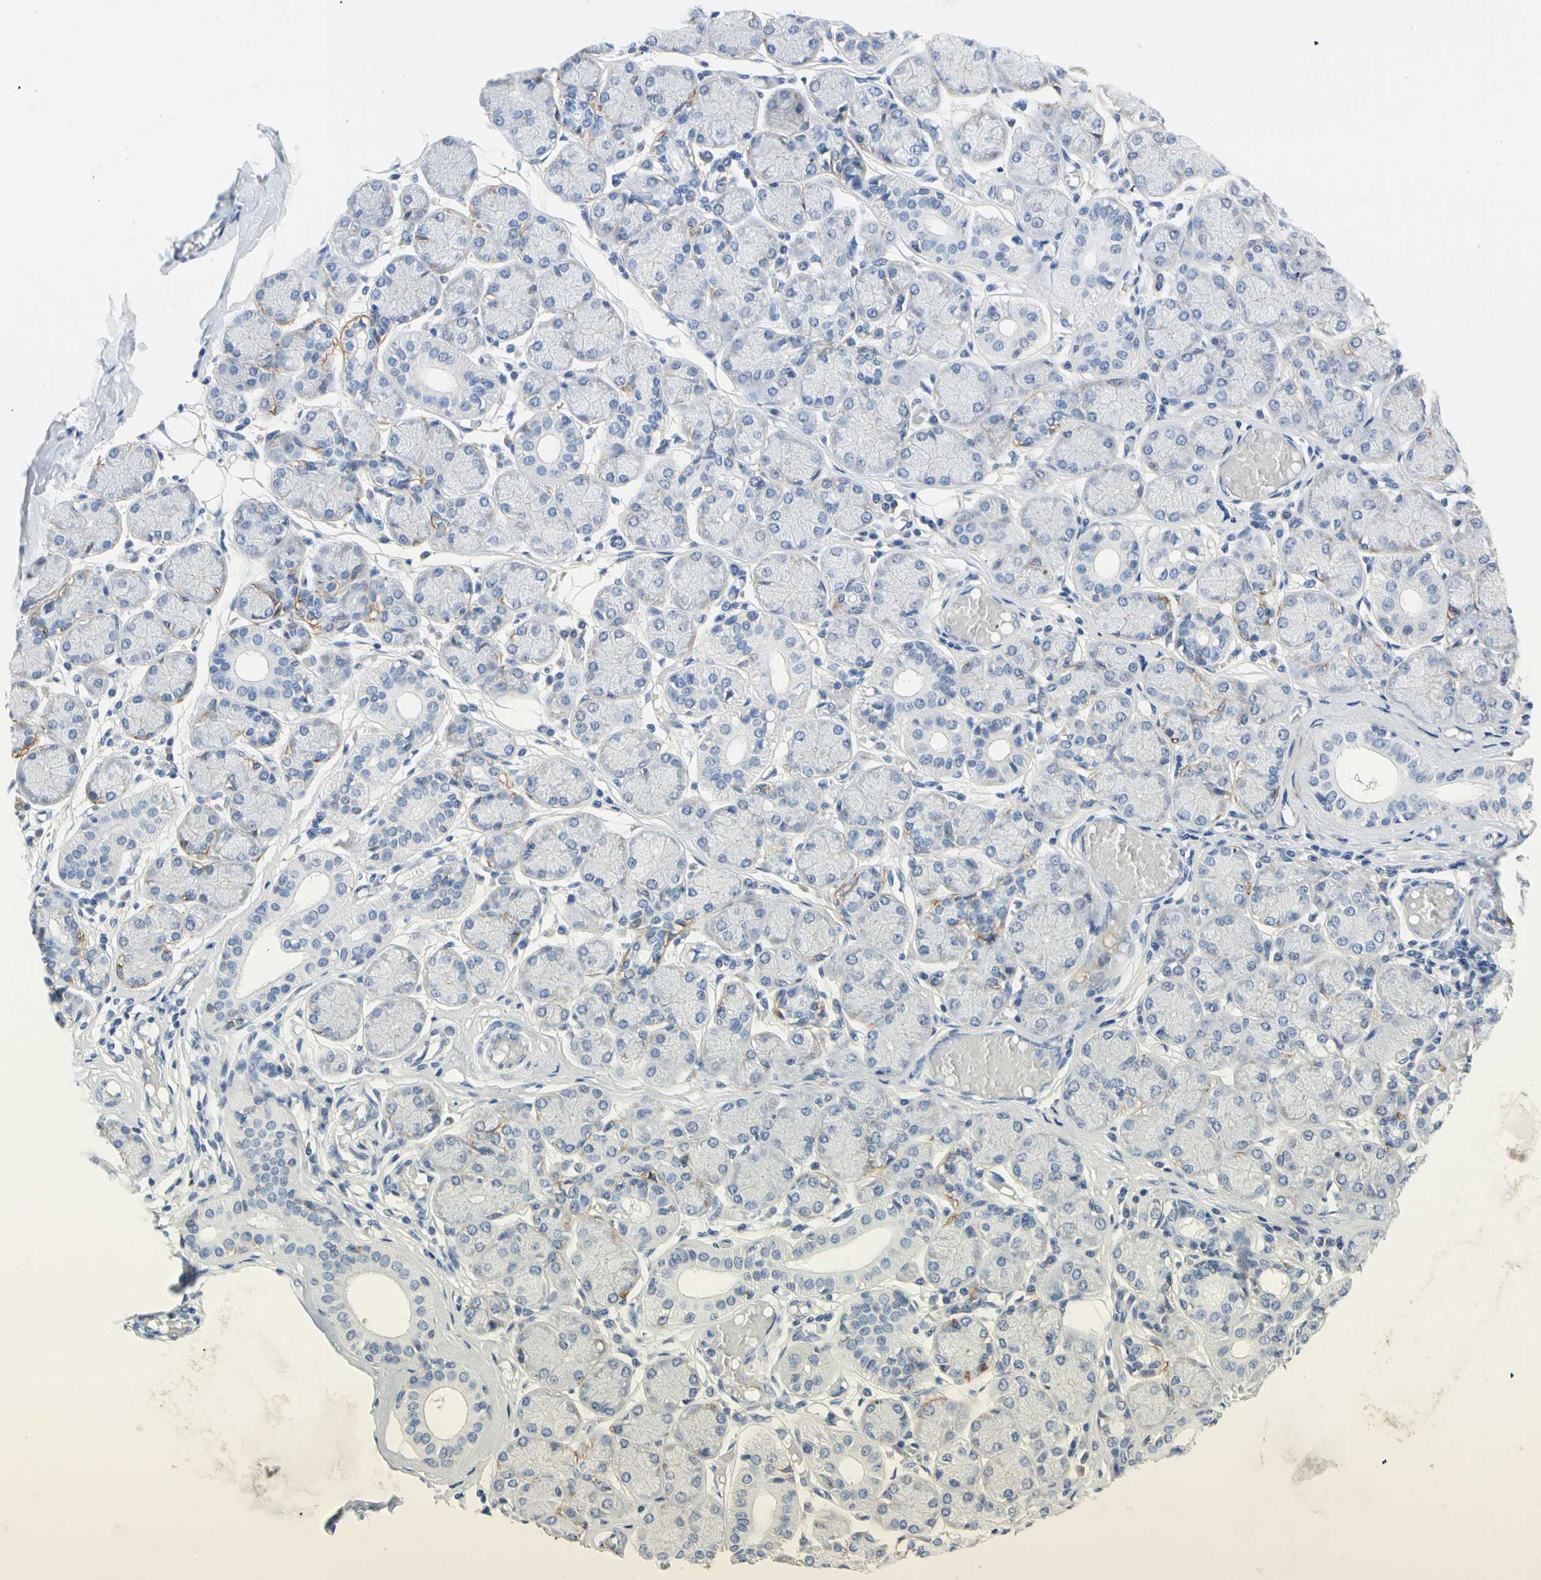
{"staining": {"intensity": "negative", "quantity": "none", "location": "none"}, "tissue": "salivary gland", "cell_type": "Glandular cells", "image_type": "normal", "snomed": [{"axis": "morphology", "description": "Normal tissue, NOS"}, {"axis": "topography", "description": "Salivary gland"}], "caption": "Histopathology image shows no protein positivity in glandular cells of benign salivary gland.", "gene": "PDPN", "patient": {"sex": "female", "age": 24}}